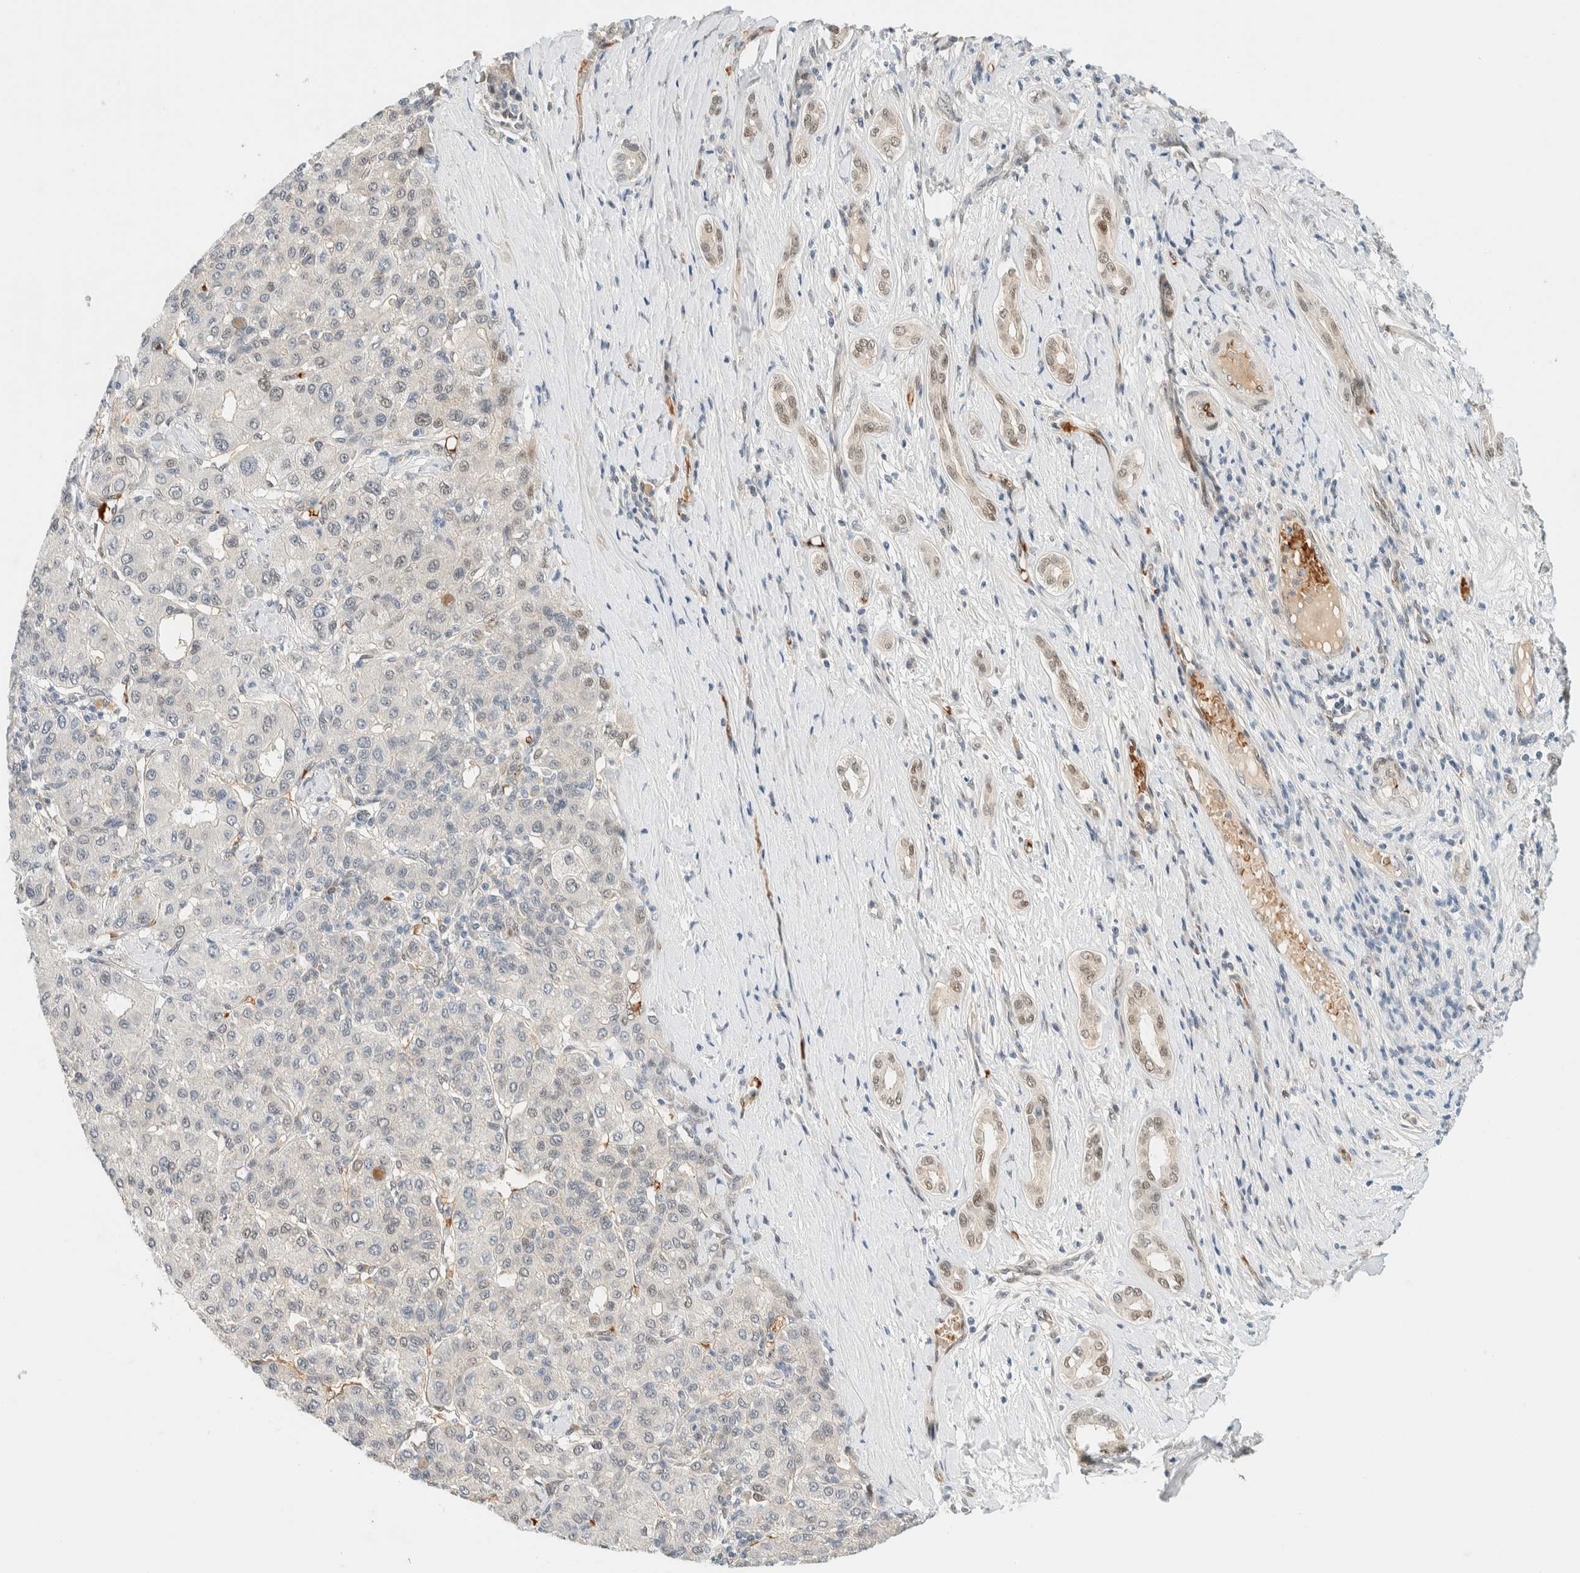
{"staining": {"intensity": "negative", "quantity": "none", "location": "none"}, "tissue": "liver cancer", "cell_type": "Tumor cells", "image_type": "cancer", "snomed": [{"axis": "morphology", "description": "Carcinoma, Hepatocellular, NOS"}, {"axis": "topography", "description": "Liver"}], "caption": "Tumor cells show no significant protein positivity in liver hepatocellular carcinoma.", "gene": "TSTD2", "patient": {"sex": "male", "age": 65}}